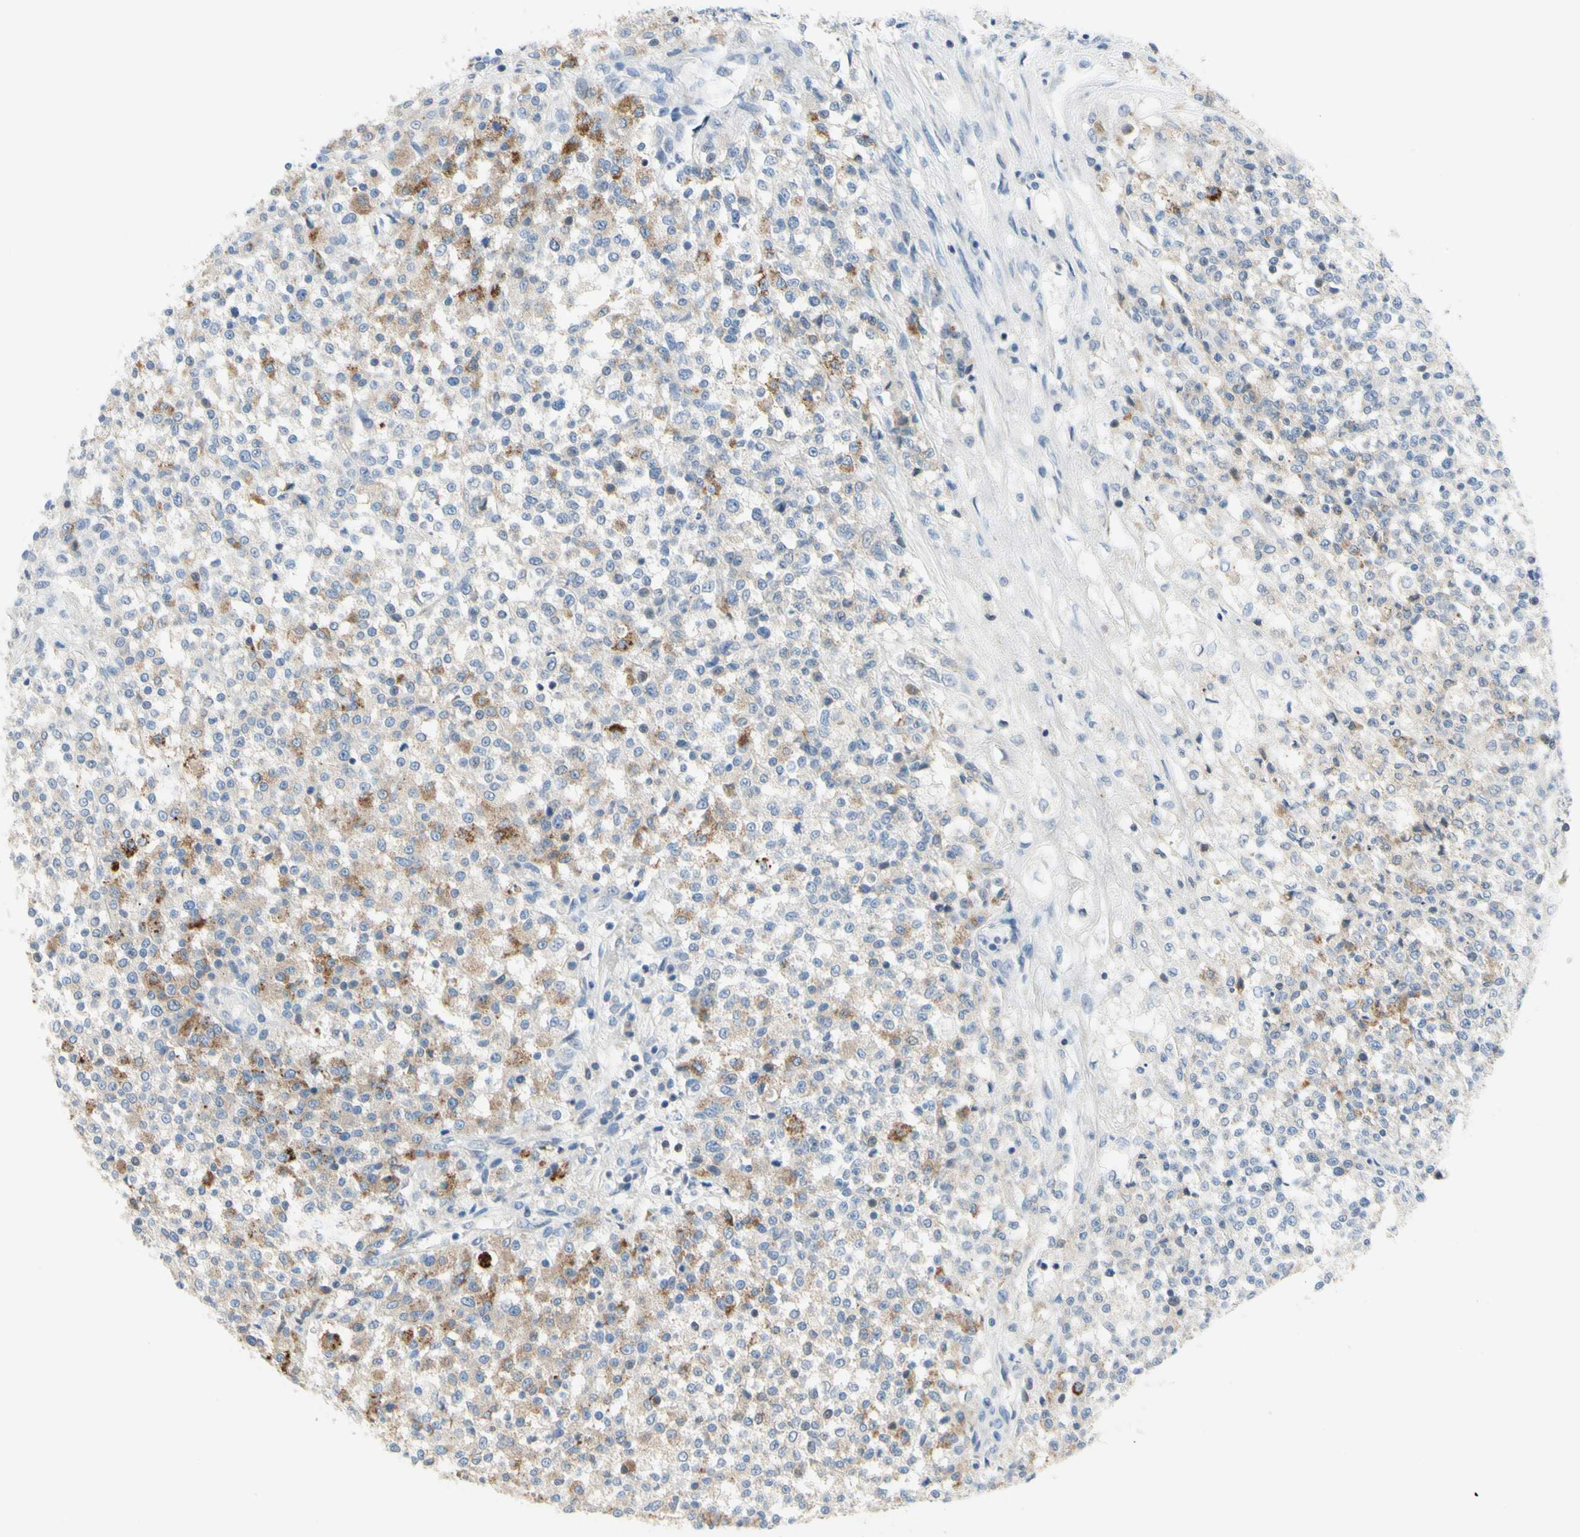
{"staining": {"intensity": "weak", "quantity": ">75%", "location": "cytoplasmic/membranous"}, "tissue": "testis cancer", "cell_type": "Tumor cells", "image_type": "cancer", "snomed": [{"axis": "morphology", "description": "Seminoma, NOS"}, {"axis": "topography", "description": "Testis"}], "caption": "IHC staining of testis cancer, which exhibits low levels of weak cytoplasmic/membranous staining in about >75% of tumor cells indicating weak cytoplasmic/membranous protein expression. The staining was performed using DAB (brown) for protein detection and nuclei were counterstained in hematoxylin (blue).", "gene": "MUC1", "patient": {"sex": "male", "age": 59}}